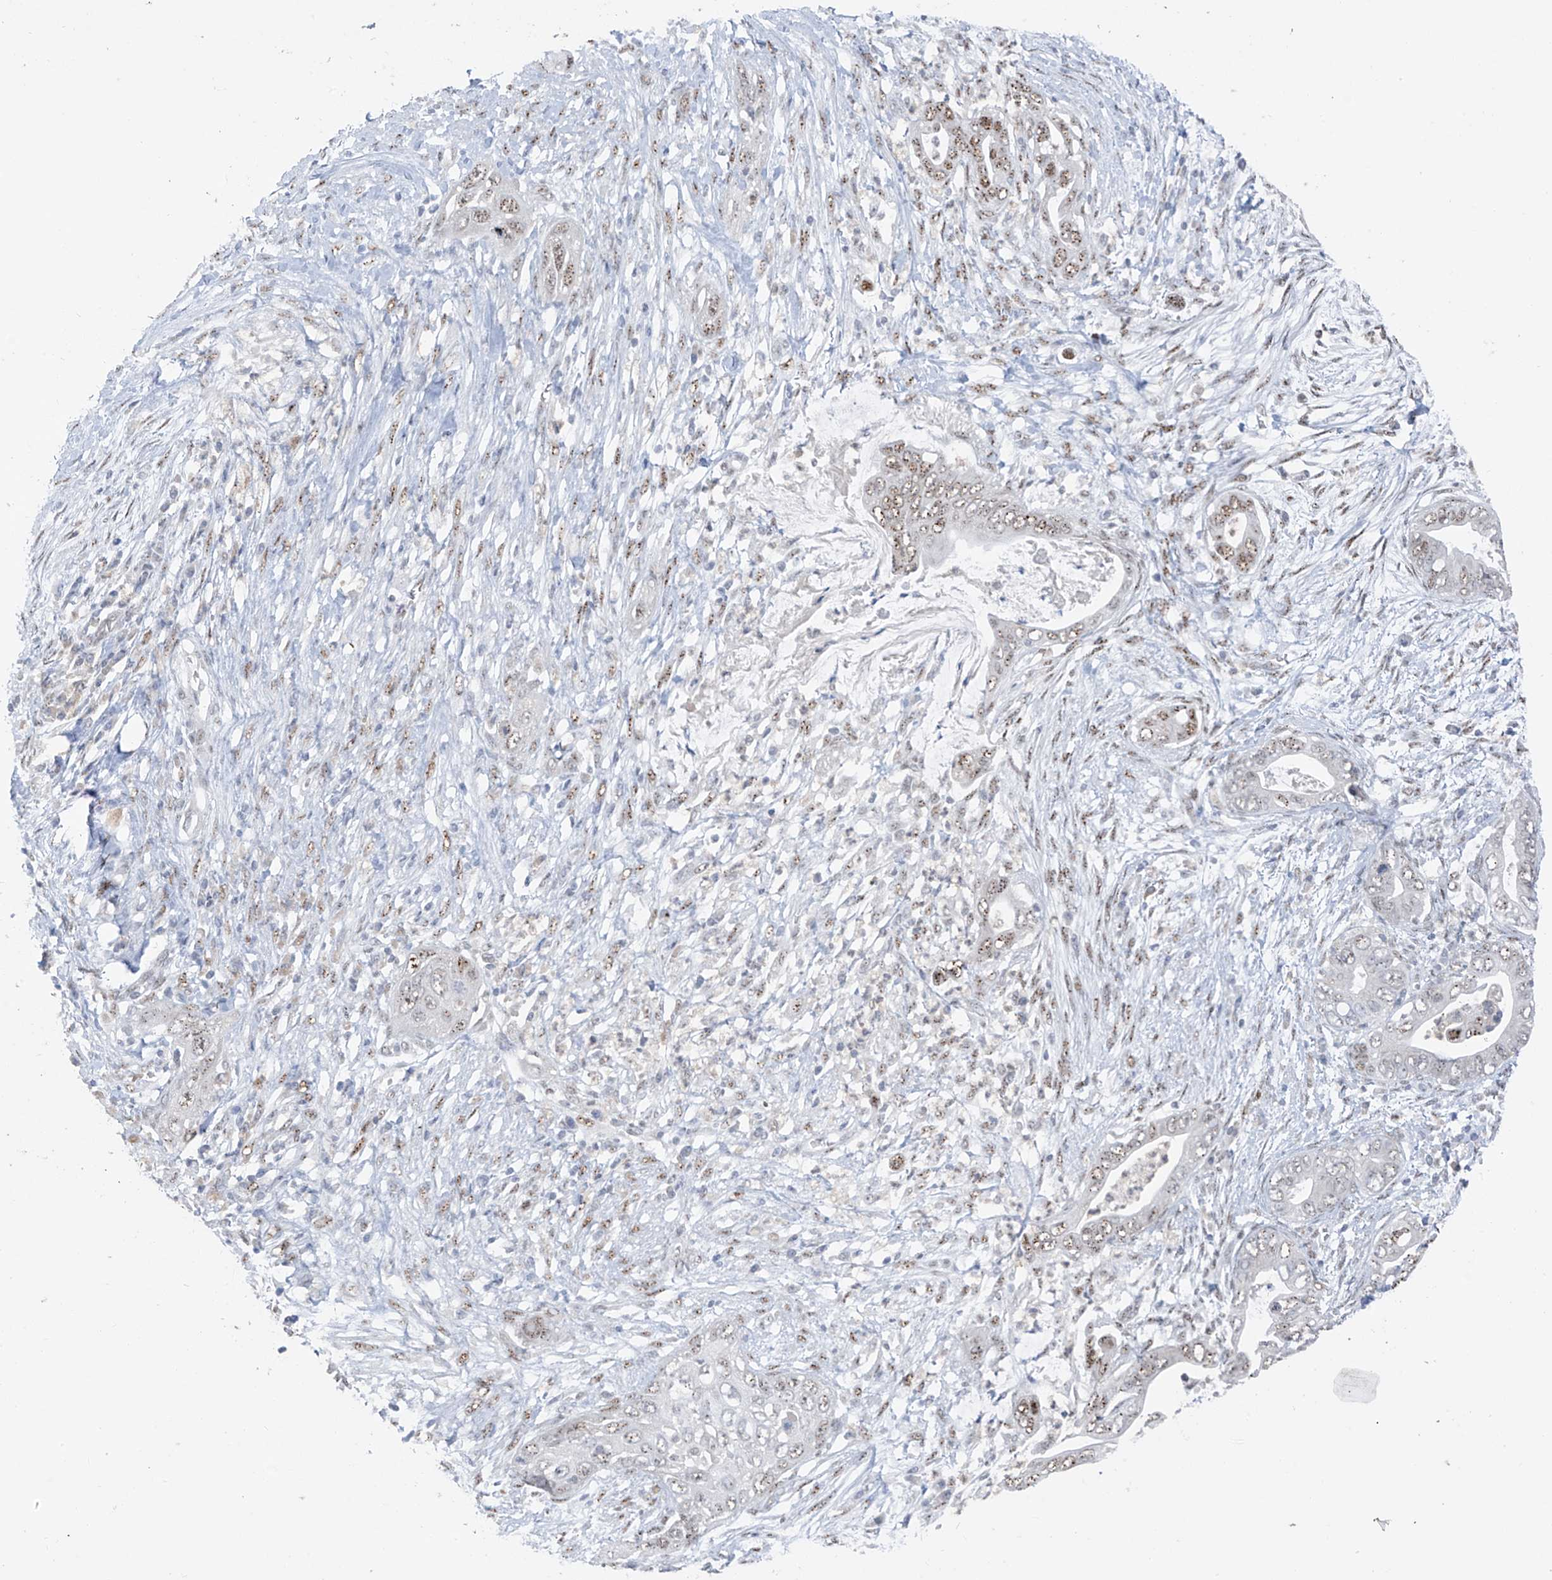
{"staining": {"intensity": "moderate", "quantity": "25%-75%", "location": "nuclear"}, "tissue": "pancreatic cancer", "cell_type": "Tumor cells", "image_type": "cancer", "snomed": [{"axis": "morphology", "description": "Adenocarcinoma, NOS"}, {"axis": "topography", "description": "Pancreas"}], "caption": "Moderate nuclear positivity for a protein is appreciated in approximately 25%-75% of tumor cells of pancreatic cancer using immunohistochemistry.", "gene": "RPL4", "patient": {"sex": "male", "age": 75}}